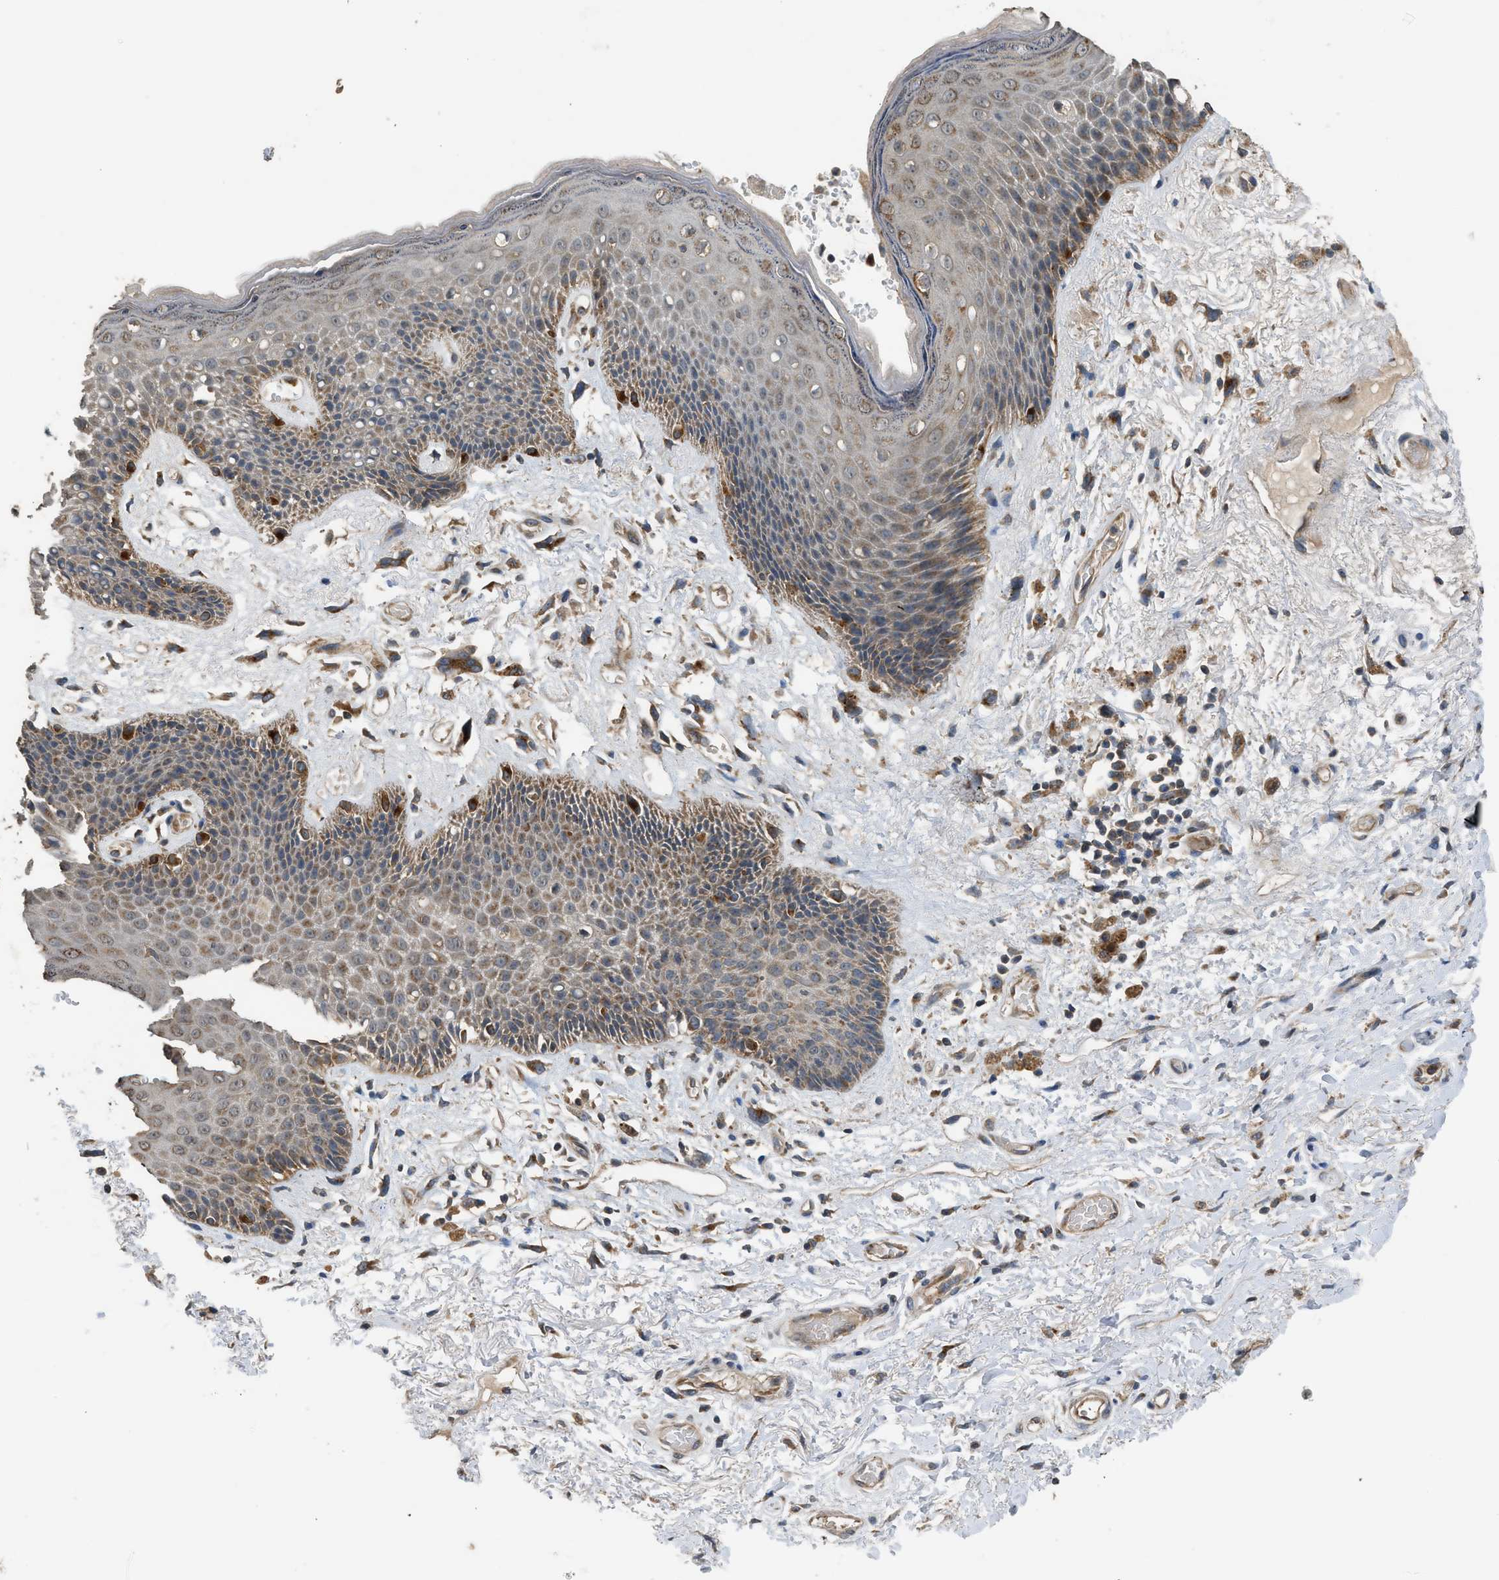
{"staining": {"intensity": "moderate", "quantity": ">75%", "location": "cytoplasmic/membranous"}, "tissue": "skin", "cell_type": "Epidermal cells", "image_type": "normal", "snomed": [{"axis": "morphology", "description": "Normal tissue, NOS"}, {"axis": "topography", "description": "Anal"}], "caption": "This histopathology image exhibits IHC staining of normal human skin, with medium moderate cytoplasmic/membranous expression in about >75% of epidermal cells.", "gene": "STARD3", "patient": {"sex": "female", "age": 46}}